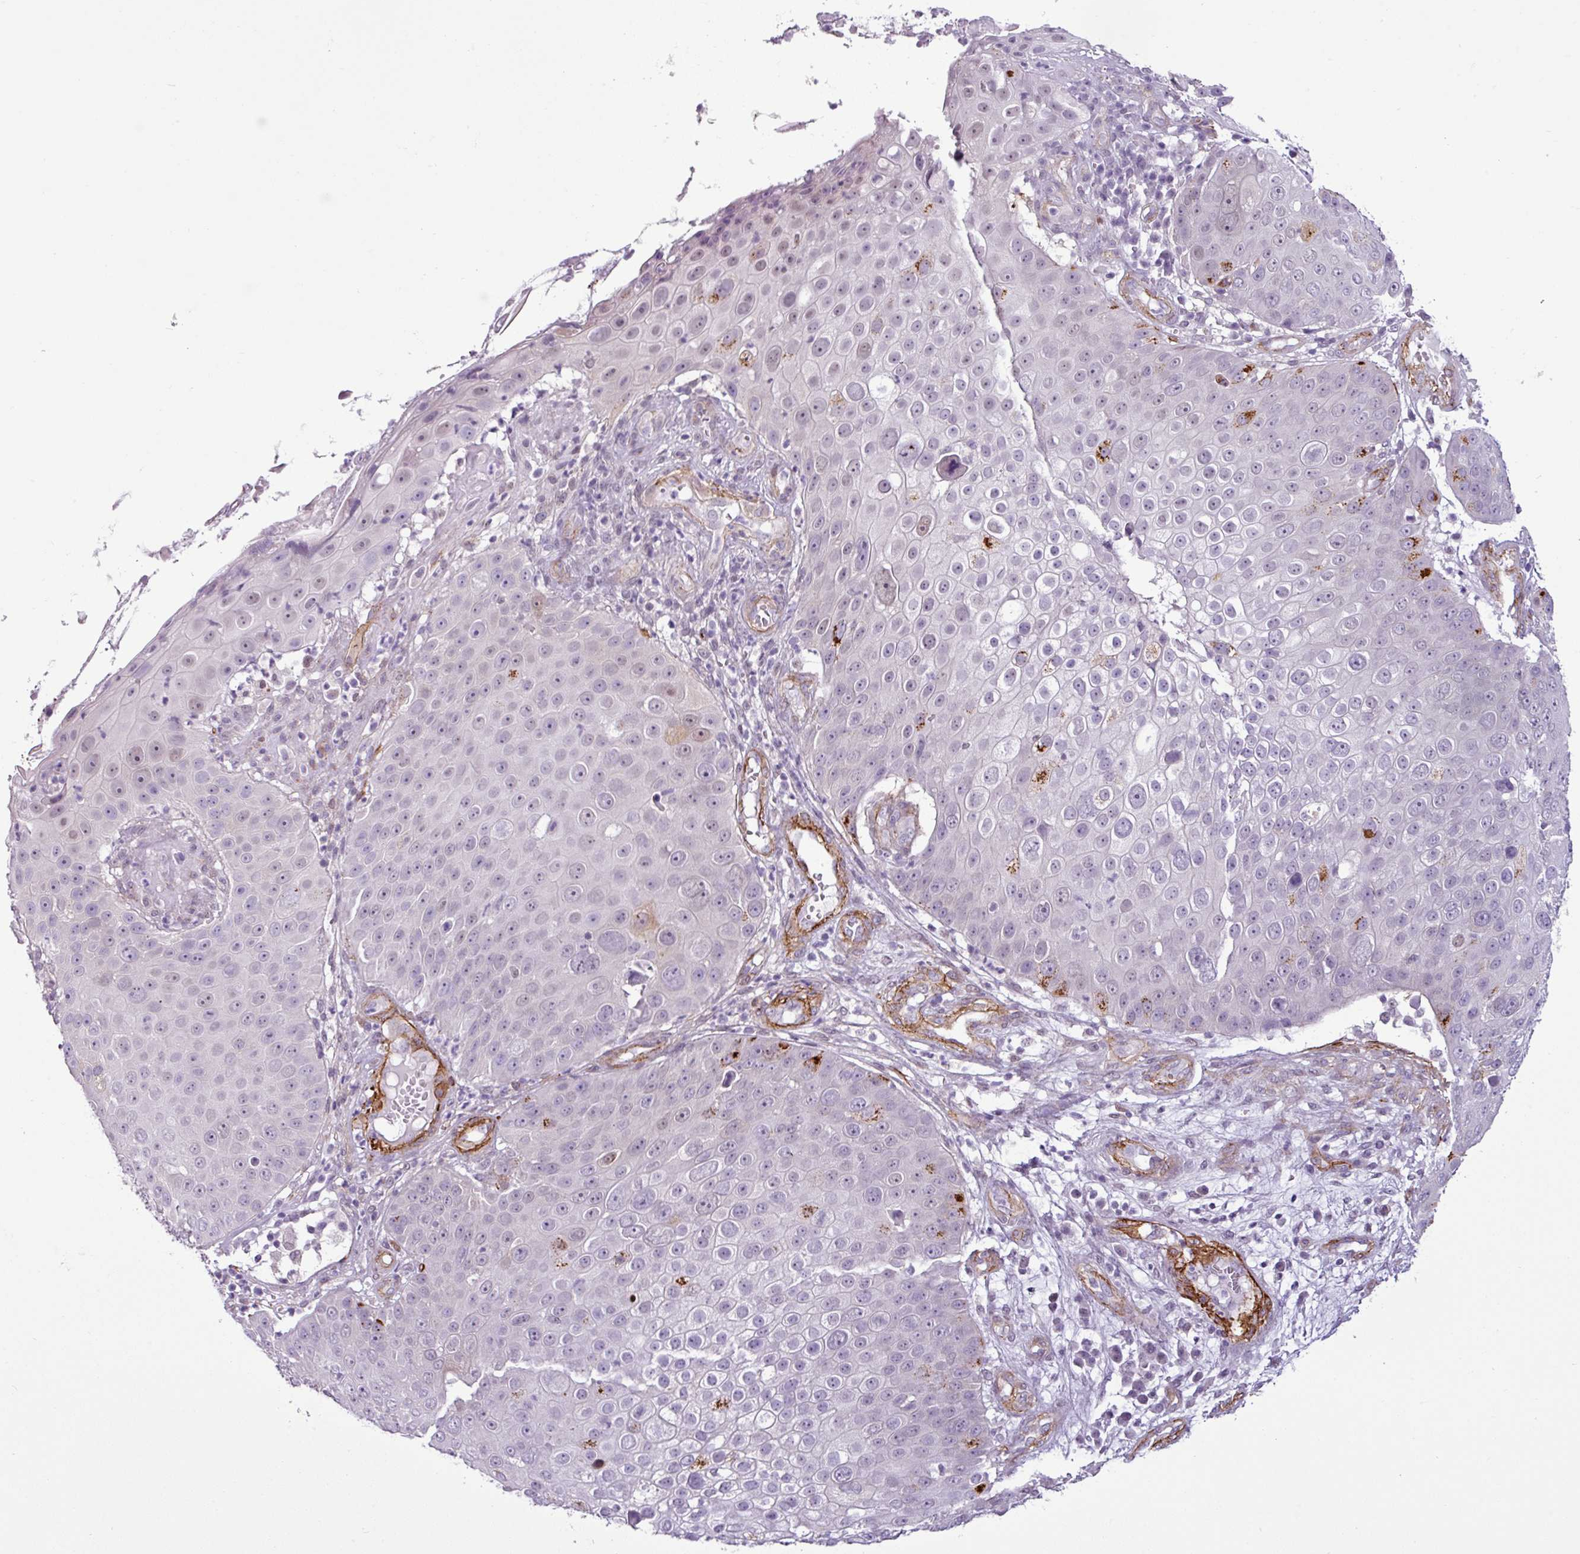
{"staining": {"intensity": "negative", "quantity": "none", "location": "none"}, "tissue": "skin cancer", "cell_type": "Tumor cells", "image_type": "cancer", "snomed": [{"axis": "morphology", "description": "Squamous cell carcinoma, NOS"}, {"axis": "topography", "description": "Skin"}], "caption": "Immunohistochemical staining of skin cancer (squamous cell carcinoma) displays no significant expression in tumor cells. Nuclei are stained in blue.", "gene": "ATP10A", "patient": {"sex": "male", "age": 71}}